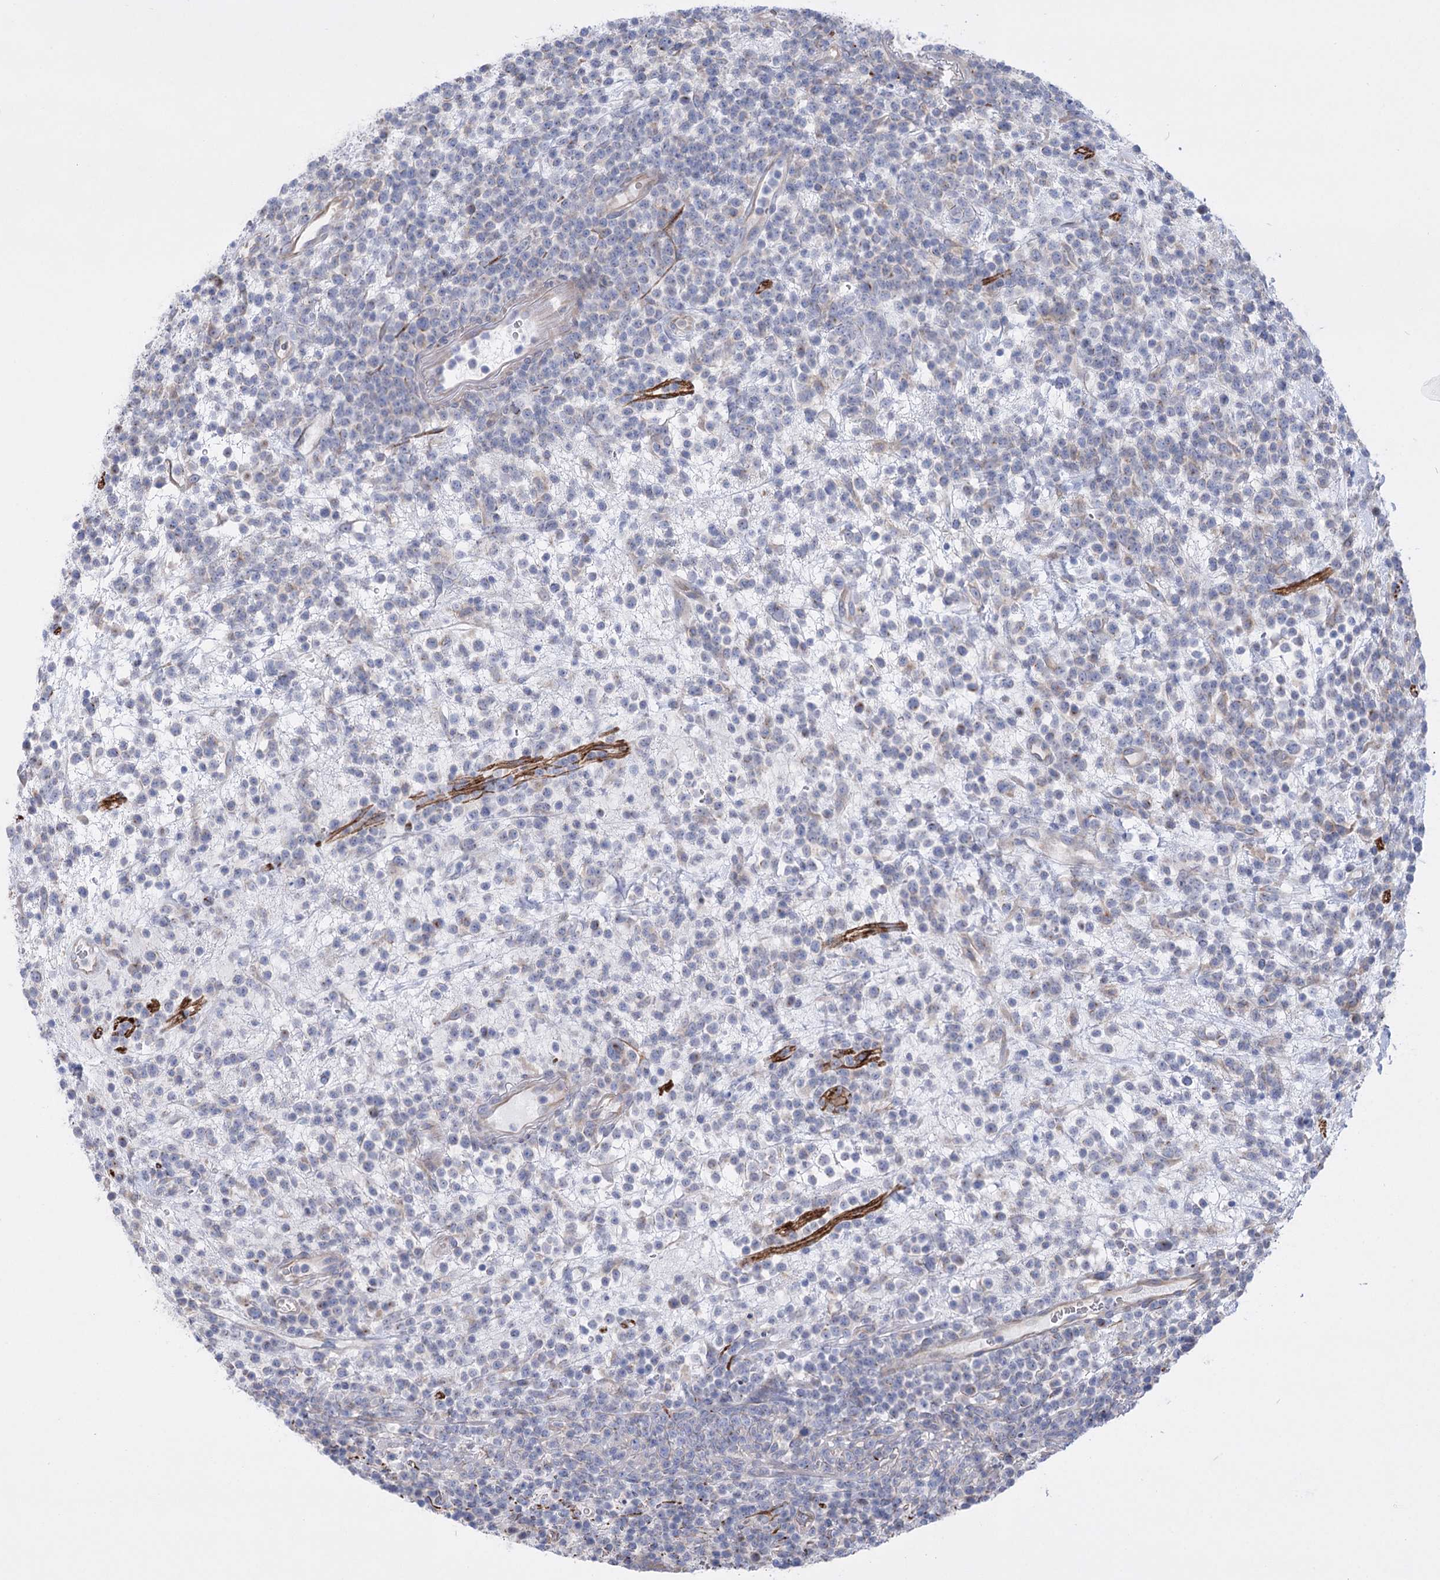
{"staining": {"intensity": "negative", "quantity": "none", "location": "none"}, "tissue": "lymphoma", "cell_type": "Tumor cells", "image_type": "cancer", "snomed": [{"axis": "morphology", "description": "Malignant lymphoma, non-Hodgkin's type, High grade"}, {"axis": "topography", "description": "Colon"}], "caption": "This is a photomicrograph of immunohistochemistry staining of malignant lymphoma, non-Hodgkin's type (high-grade), which shows no staining in tumor cells.", "gene": "LRRC34", "patient": {"sex": "female", "age": 53}}